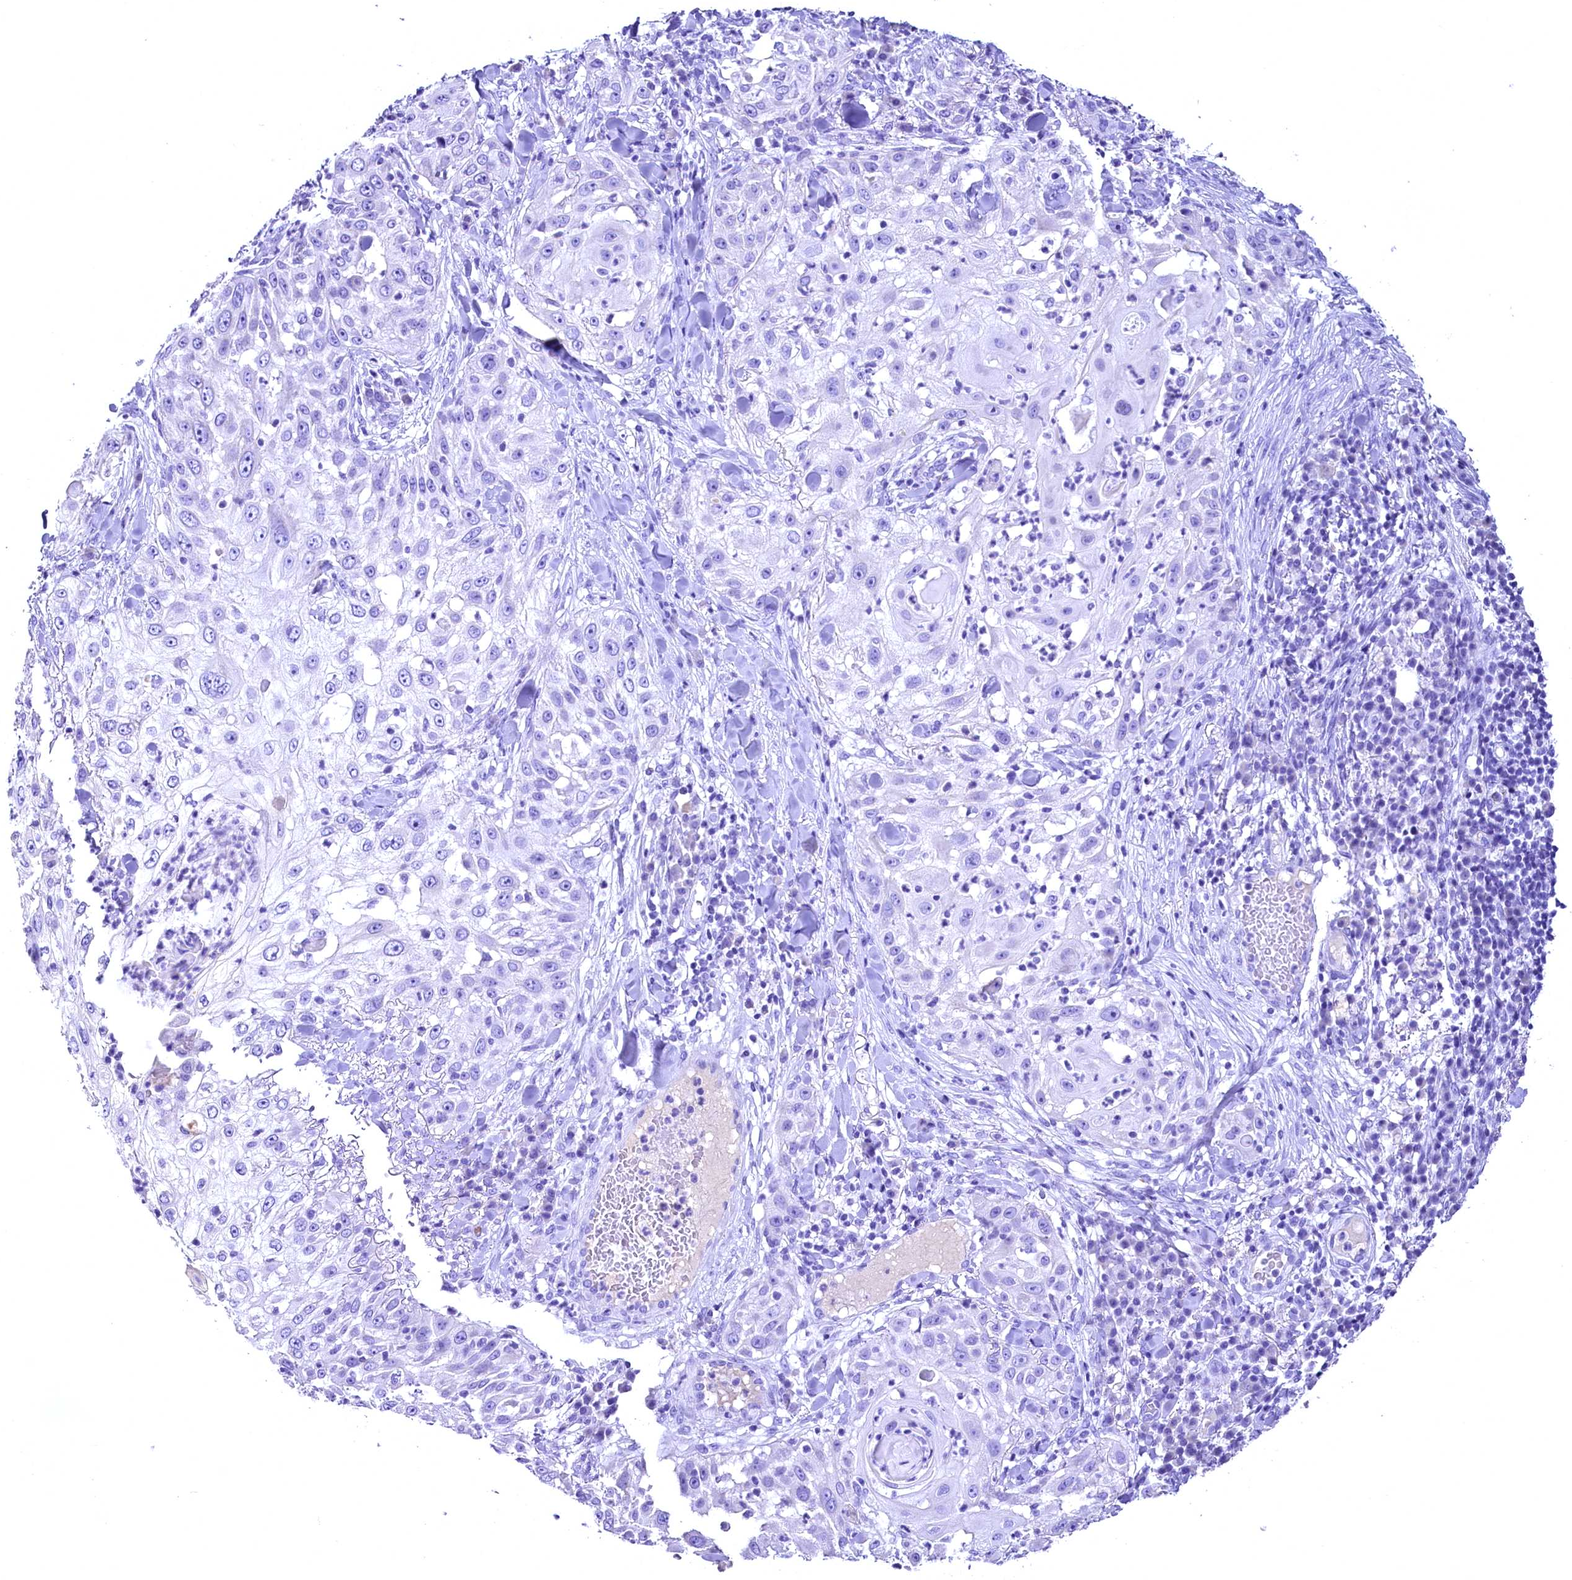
{"staining": {"intensity": "negative", "quantity": "none", "location": "none"}, "tissue": "skin cancer", "cell_type": "Tumor cells", "image_type": "cancer", "snomed": [{"axis": "morphology", "description": "Squamous cell carcinoma, NOS"}, {"axis": "topography", "description": "Skin"}], "caption": "High power microscopy image of an immunohistochemistry (IHC) histopathology image of skin cancer, revealing no significant staining in tumor cells.", "gene": "SKIDA1", "patient": {"sex": "female", "age": 44}}